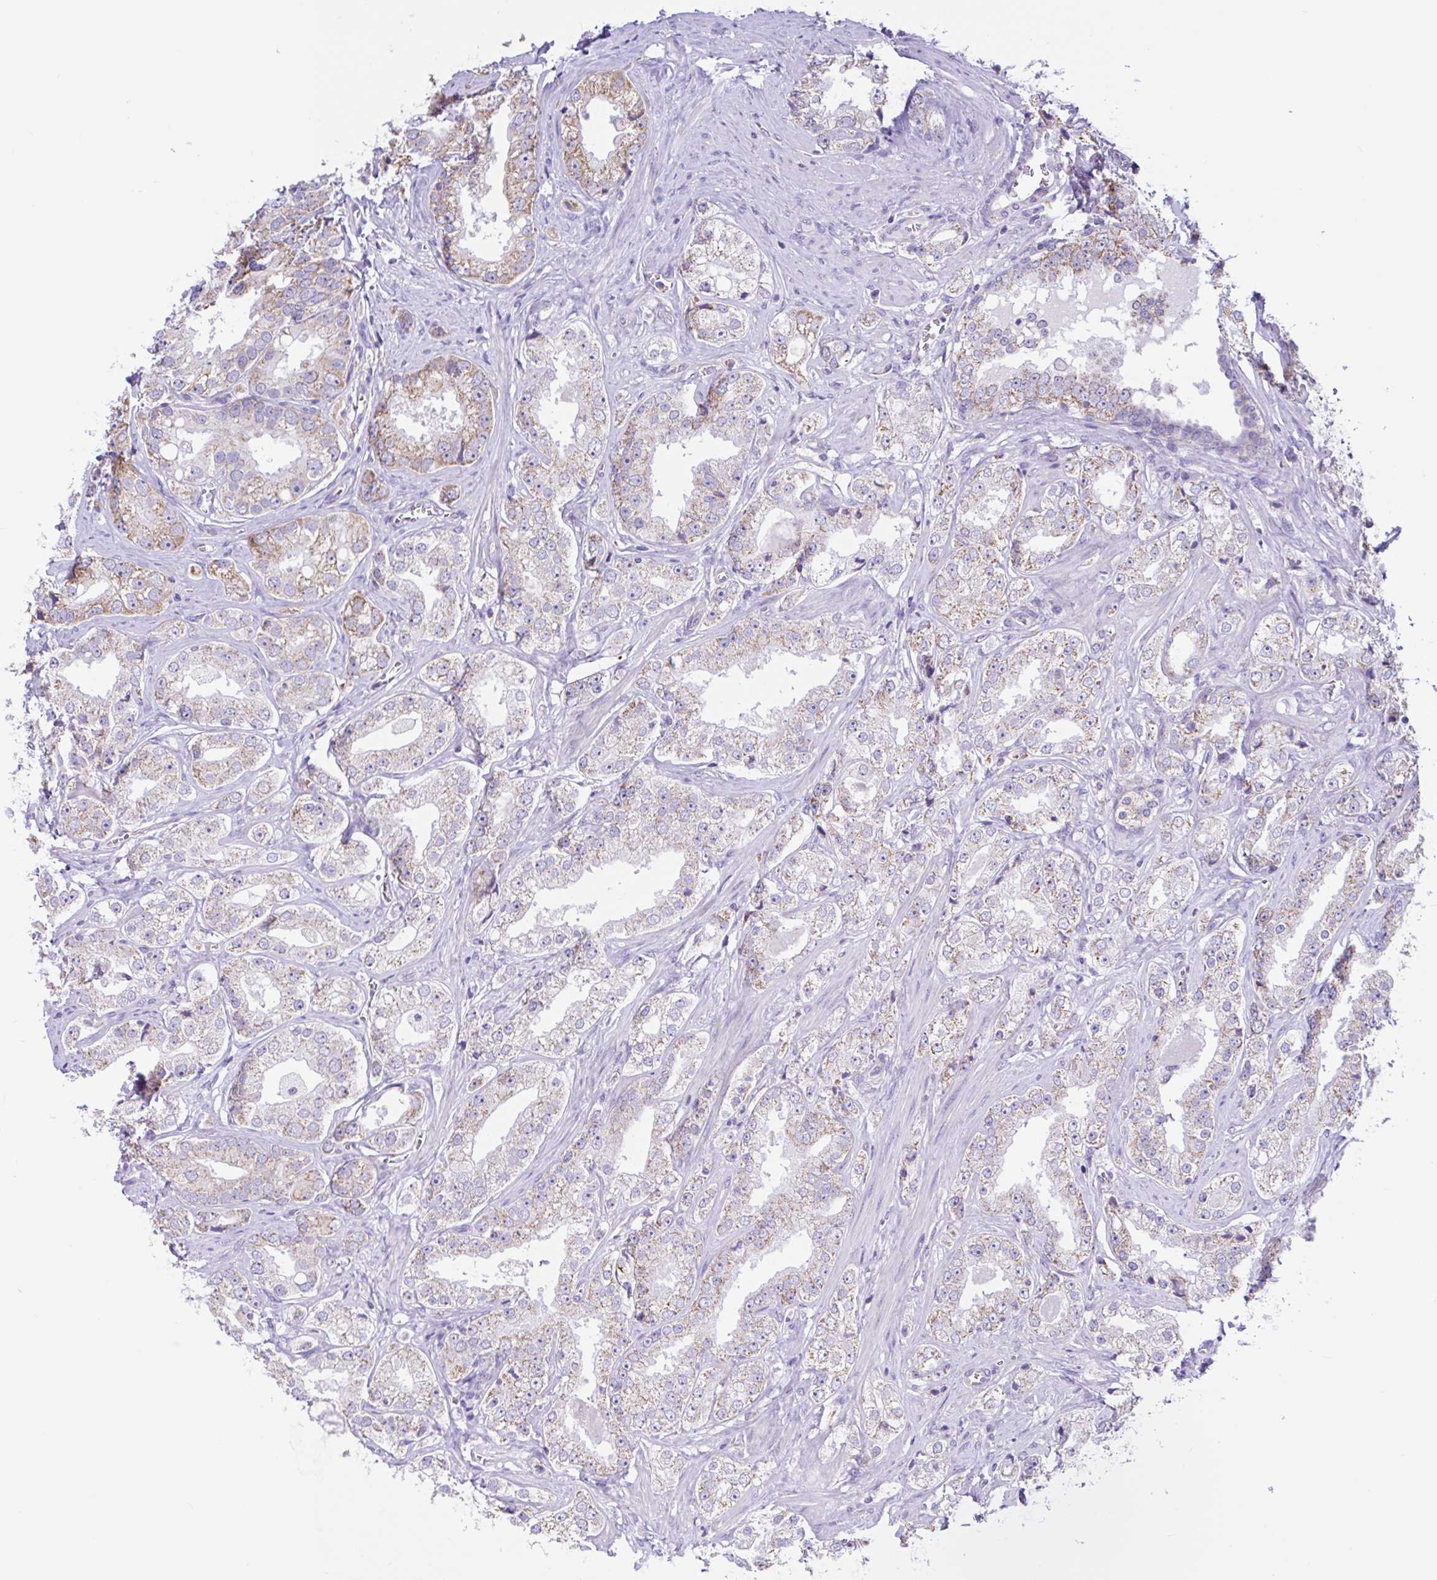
{"staining": {"intensity": "weak", "quantity": "25%-75%", "location": "cytoplasmic/membranous"}, "tissue": "prostate cancer", "cell_type": "Tumor cells", "image_type": "cancer", "snomed": [{"axis": "morphology", "description": "Adenocarcinoma, High grade"}, {"axis": "topography", "description": "Prostate"}], "caption": "An image showing weak cytoplasmic/membranous positivity in about 25%-75% of tumor cells in prostate adenocarcinoma (high-grade), as visualized by brown immunohistochemical staining.", "gene": "NDUFS2", "patient": {"sex": "male", "age": 67}}